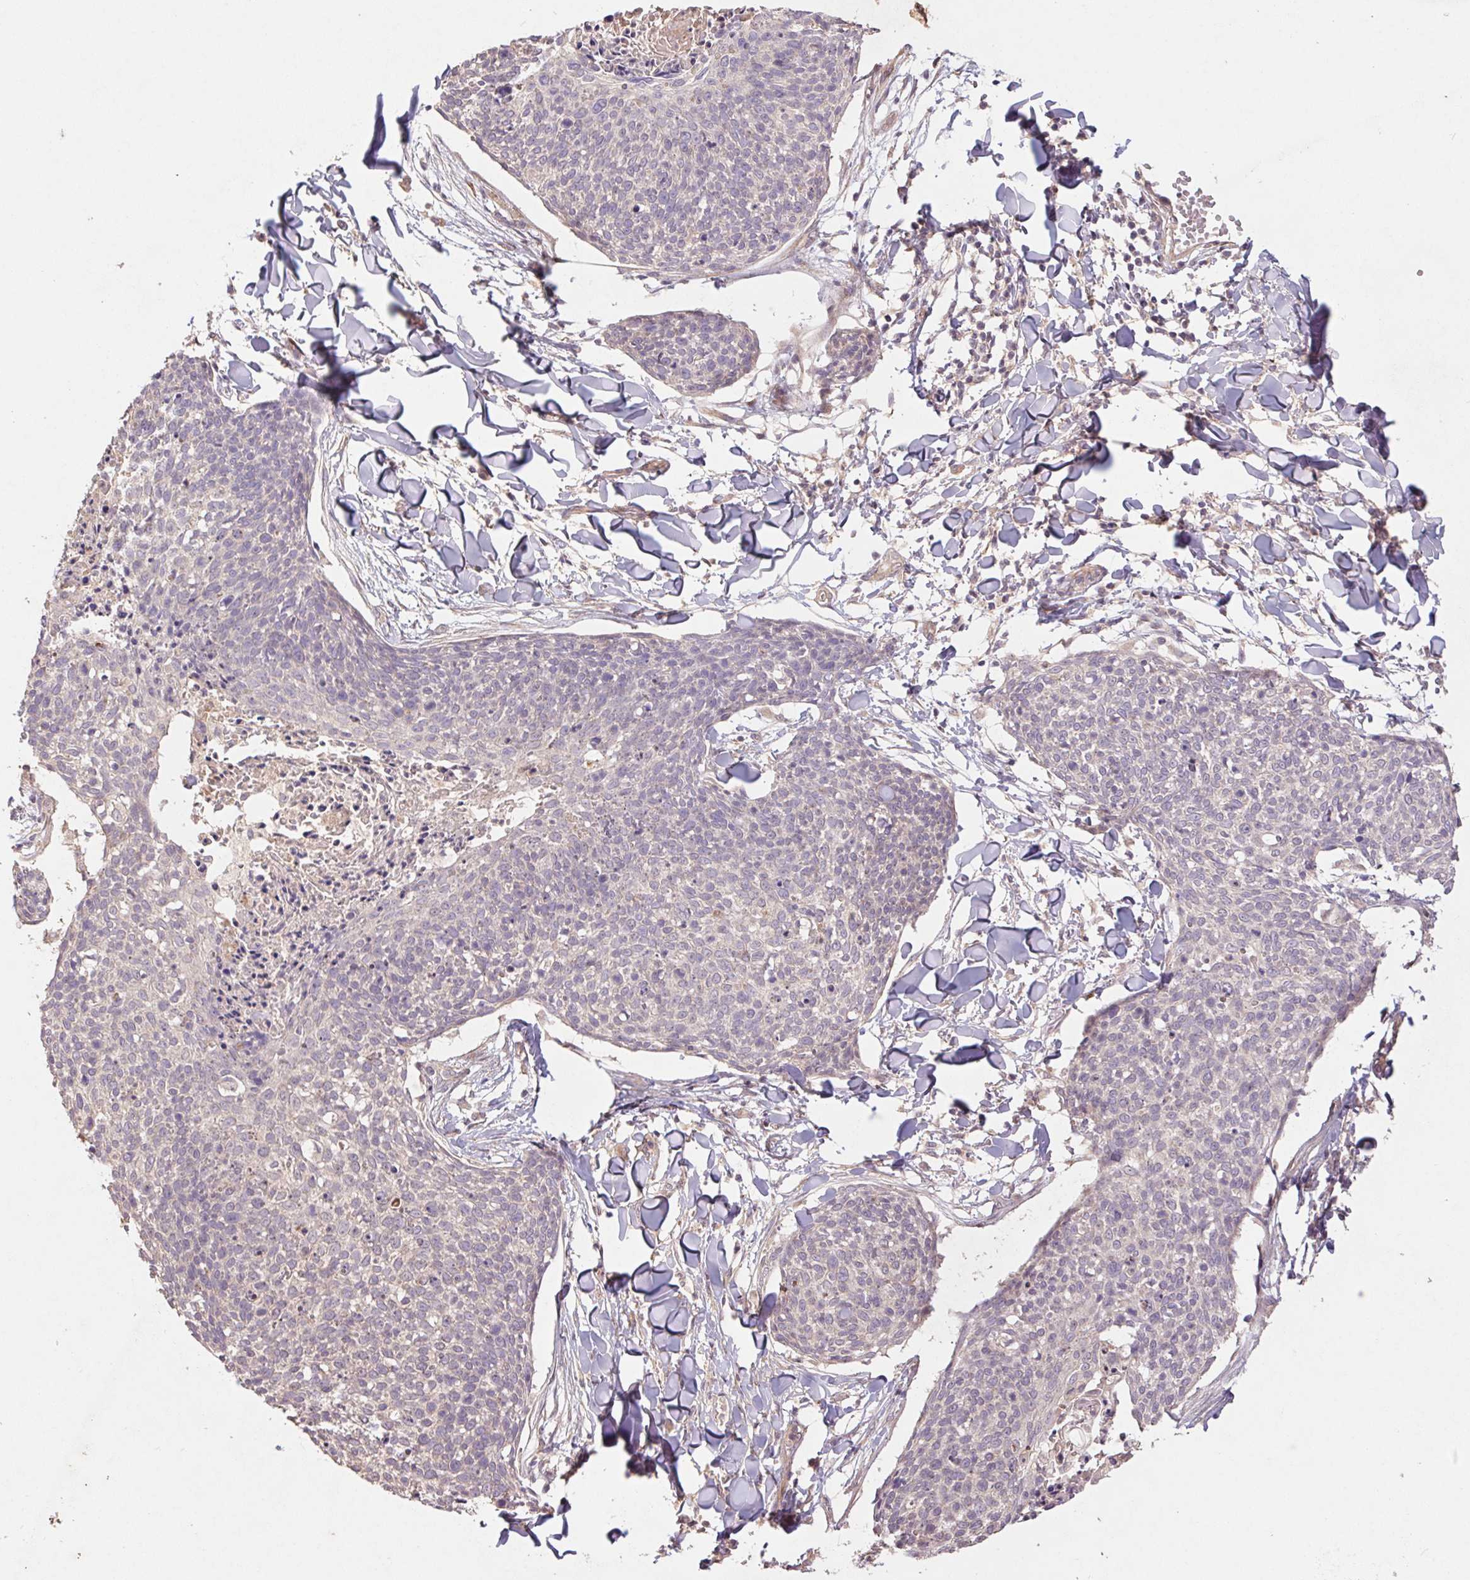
{"staining": {"intensity": "negative", "quantity": "none", "location": "none"}, "tissue": "skin cancer", "cell_type": "Tumor cells", "image_type": "cancer", "snomed": [{"axis": "morphology", "description": "Squamous cell carcinoma, NOS"}, {"axis": "topography", "description": "Skin"}, {"axis": "topography", "description": "Vulva"}], "caption": "Immunohistochemical staining of skin cancer (squamous cell carcinoma) exhibits no significant positivity in tumor cells.", "gene": "GRM2", "patient": {"sex": "female", "age": 75}}